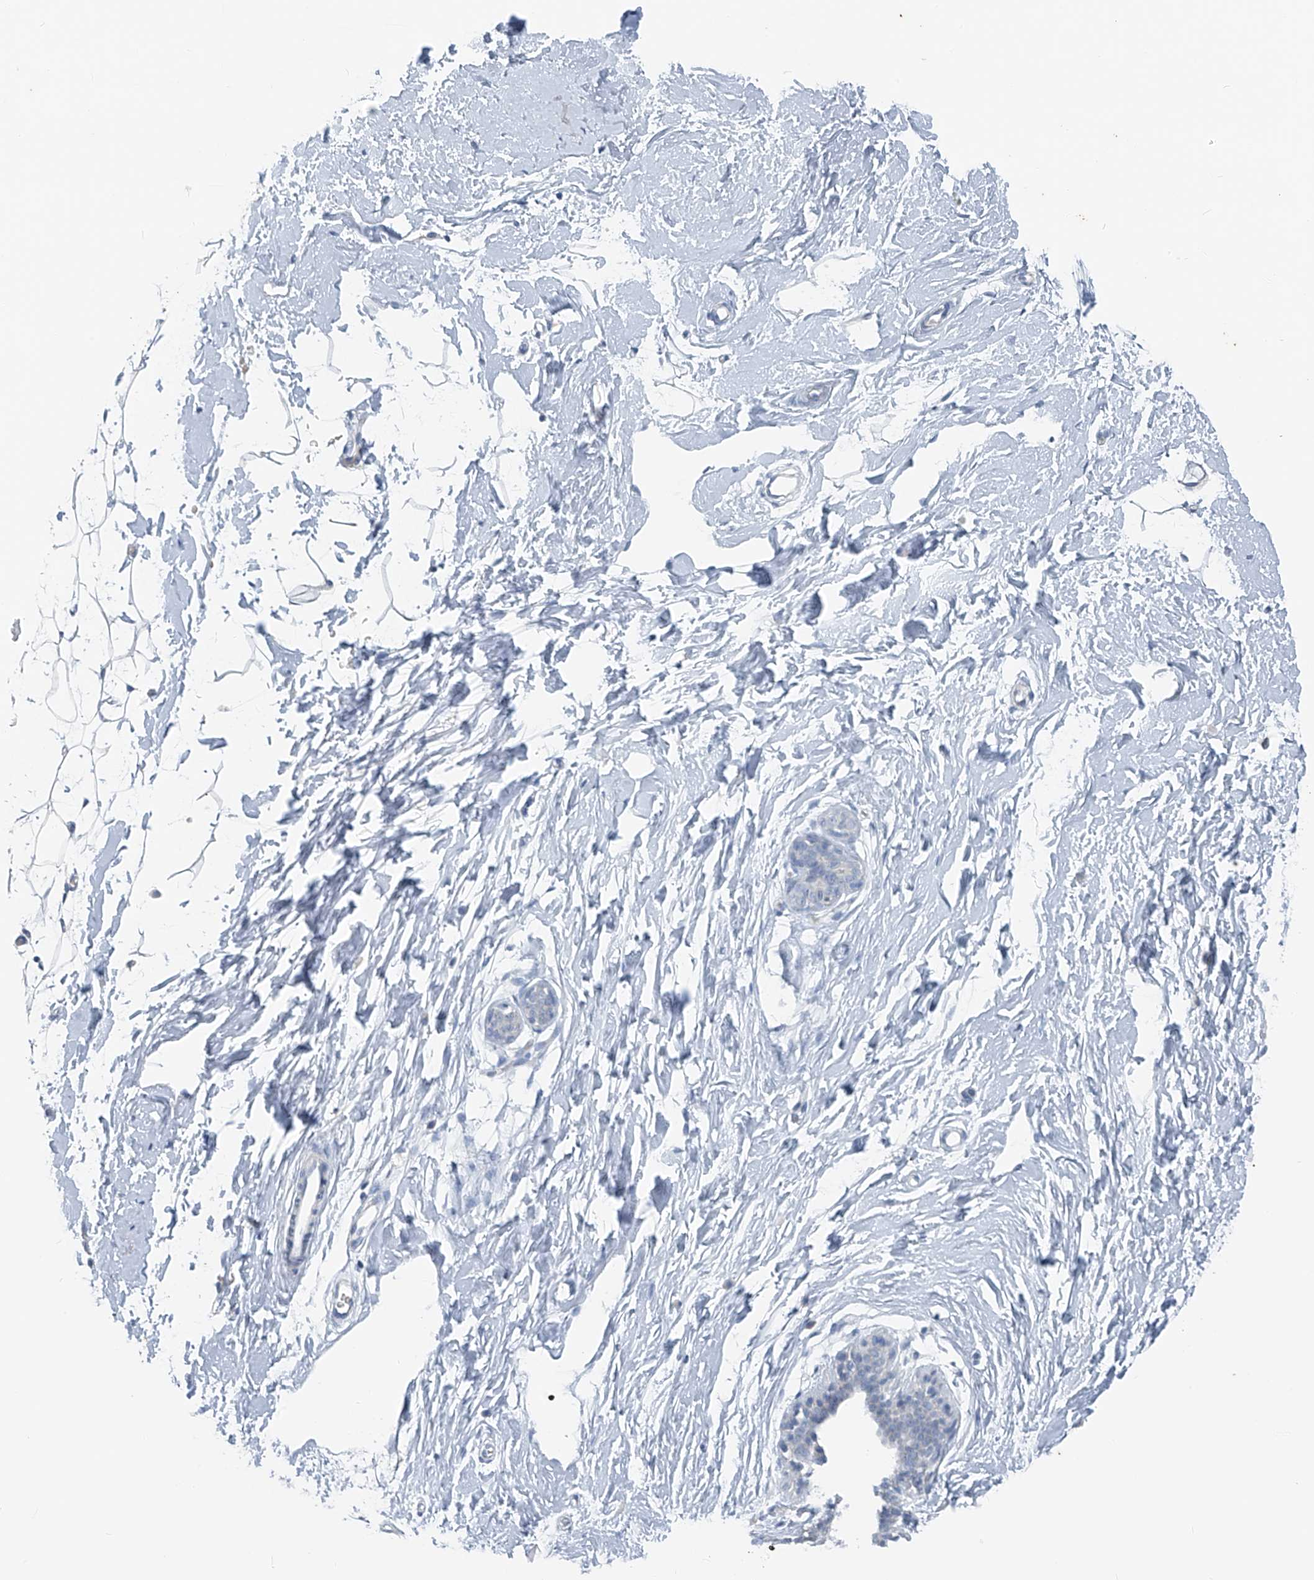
{"staining": {"intensity": "weak", "quantity": "<25%", "location": "cytoplasmic/membranous"}, "tissue": "adipose tissue", "cell_type": "Adipocytes", "image_type": "normal", "snomed": [{"axis": "morphology", "description": "Normal tissue, NOS"}, {"axis": "topography", "description": "Breast"}], "caption": "Immunohistochemistry (IHC) photomicrograph of unremarkable human adipose tissue stained for a protein (brown), which shows no staining in adipocytes.", "gene": "FGD2", "patient": {"sex": "female", "age": 23}}